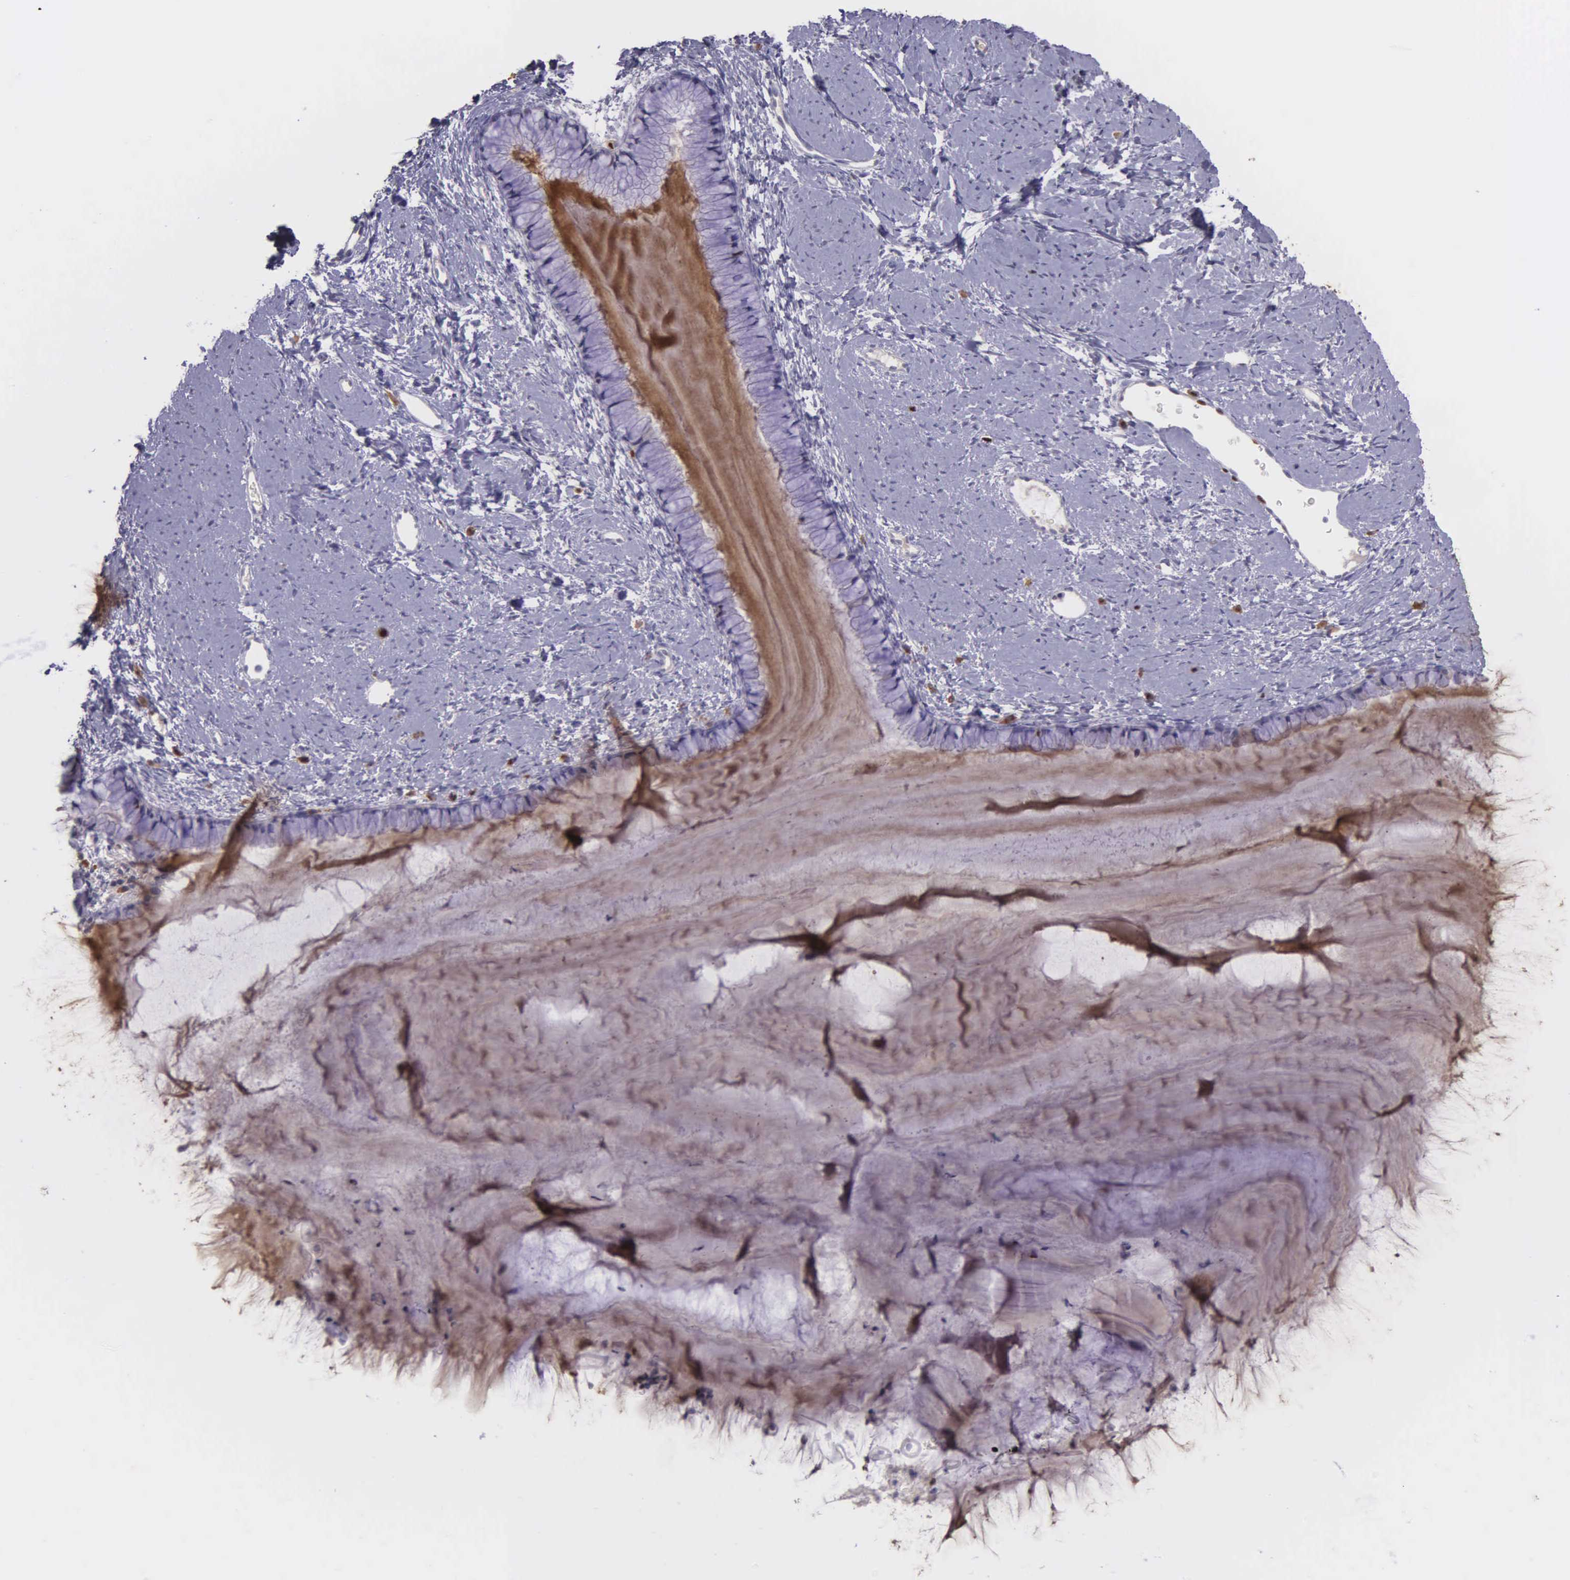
{"staining": {"intensity": "negative", "quantity": "none", "location": "none"}, "tissue": "cervix", "cell_type": "Glandular cells", "image_type": "normal", "snomed": [{"axis": "morphology", "description": "Normal tissue, NOS"}, {"axis": "topography", "description": "Cervix"}], "caption": "Protein analysis of normal cervix displays no significant expression in glandular cells. (DAB IHC visualized using brightfield microscopy, high magnification).", "gene": "MCM5", "patient": {"sex": "female", "age": 82}}